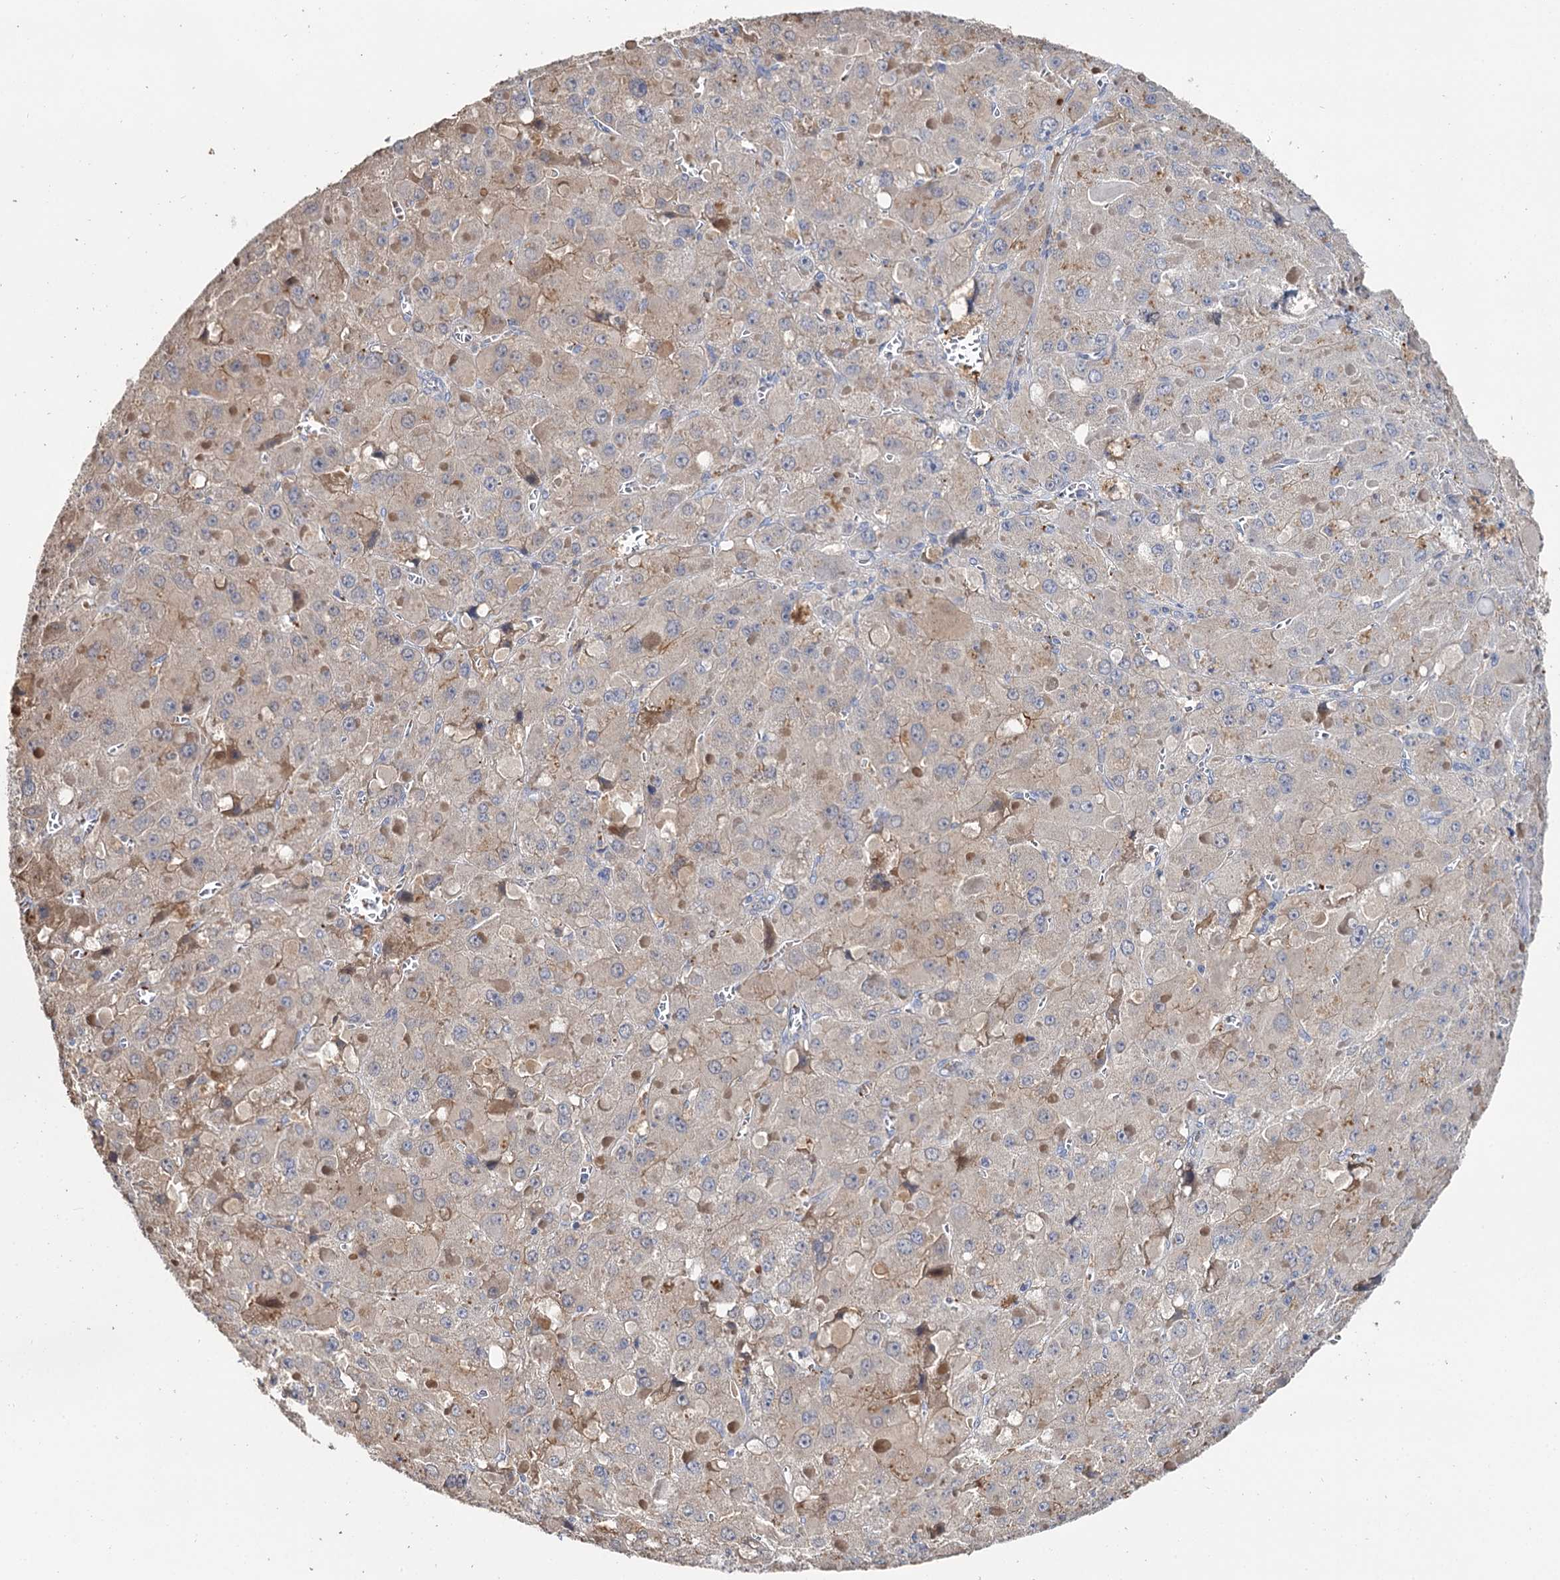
{"staining": {"intensity": "weak", "quantity": "<25%", "location": "cytoplasmic/membranous"}, "tissue": "liver cancer", "cell_type": "Tumor cells", "image_type": "cancer", "snomed": [{"axis": "morphology", "description": "Carcinoma, Hepatocellular, NOS"}, {"axis": "topography", "description": "Liver"}], "caption": "This micrograph is of liver cancer stained with IHC to label a protein in brown with the nuclei are counter-stained blue. There is no staining in tumor cells.", "gene": "DNAH6", "patient": {"sex": "female", "age": 73}}